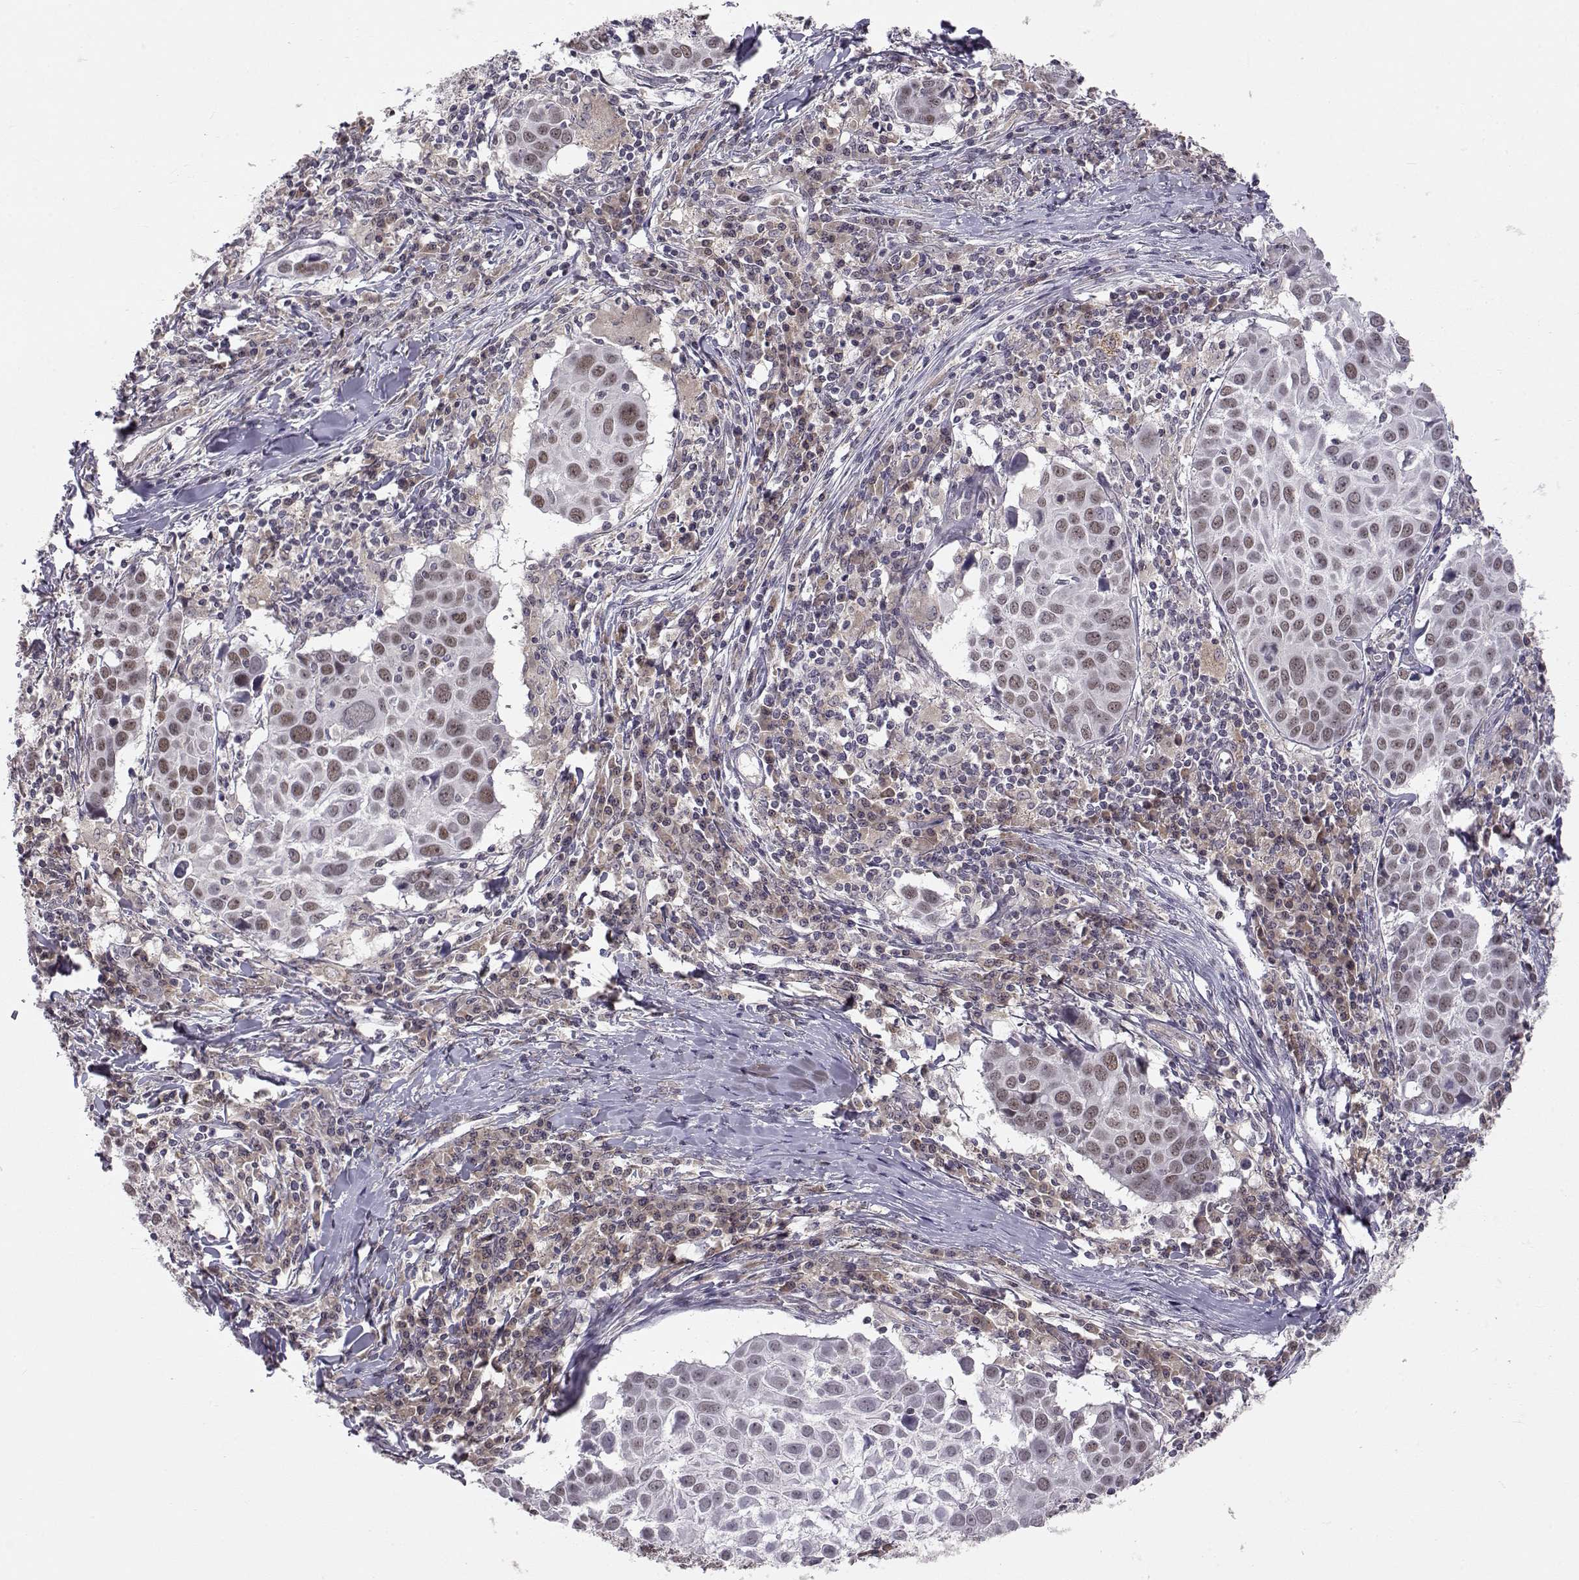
{"staining": {"intensity": "weak", "quantity": "<25%", "location": "nuclear"}, "tissue": "lung cancer", "cell_type": "Tumor cells", "image_type": "cancer", "snomed": [{"axis": "morphology", "description": "Squamous cell carcinoma, NOS"}, {"axis": "topography", "description": "Lung"}], "caption": "The image displays no staining of tumor cells in lung cancer (squamous cell carcinoma).", "gene": "KIF13B", "patient": {"sex": "male", "age": 57}}